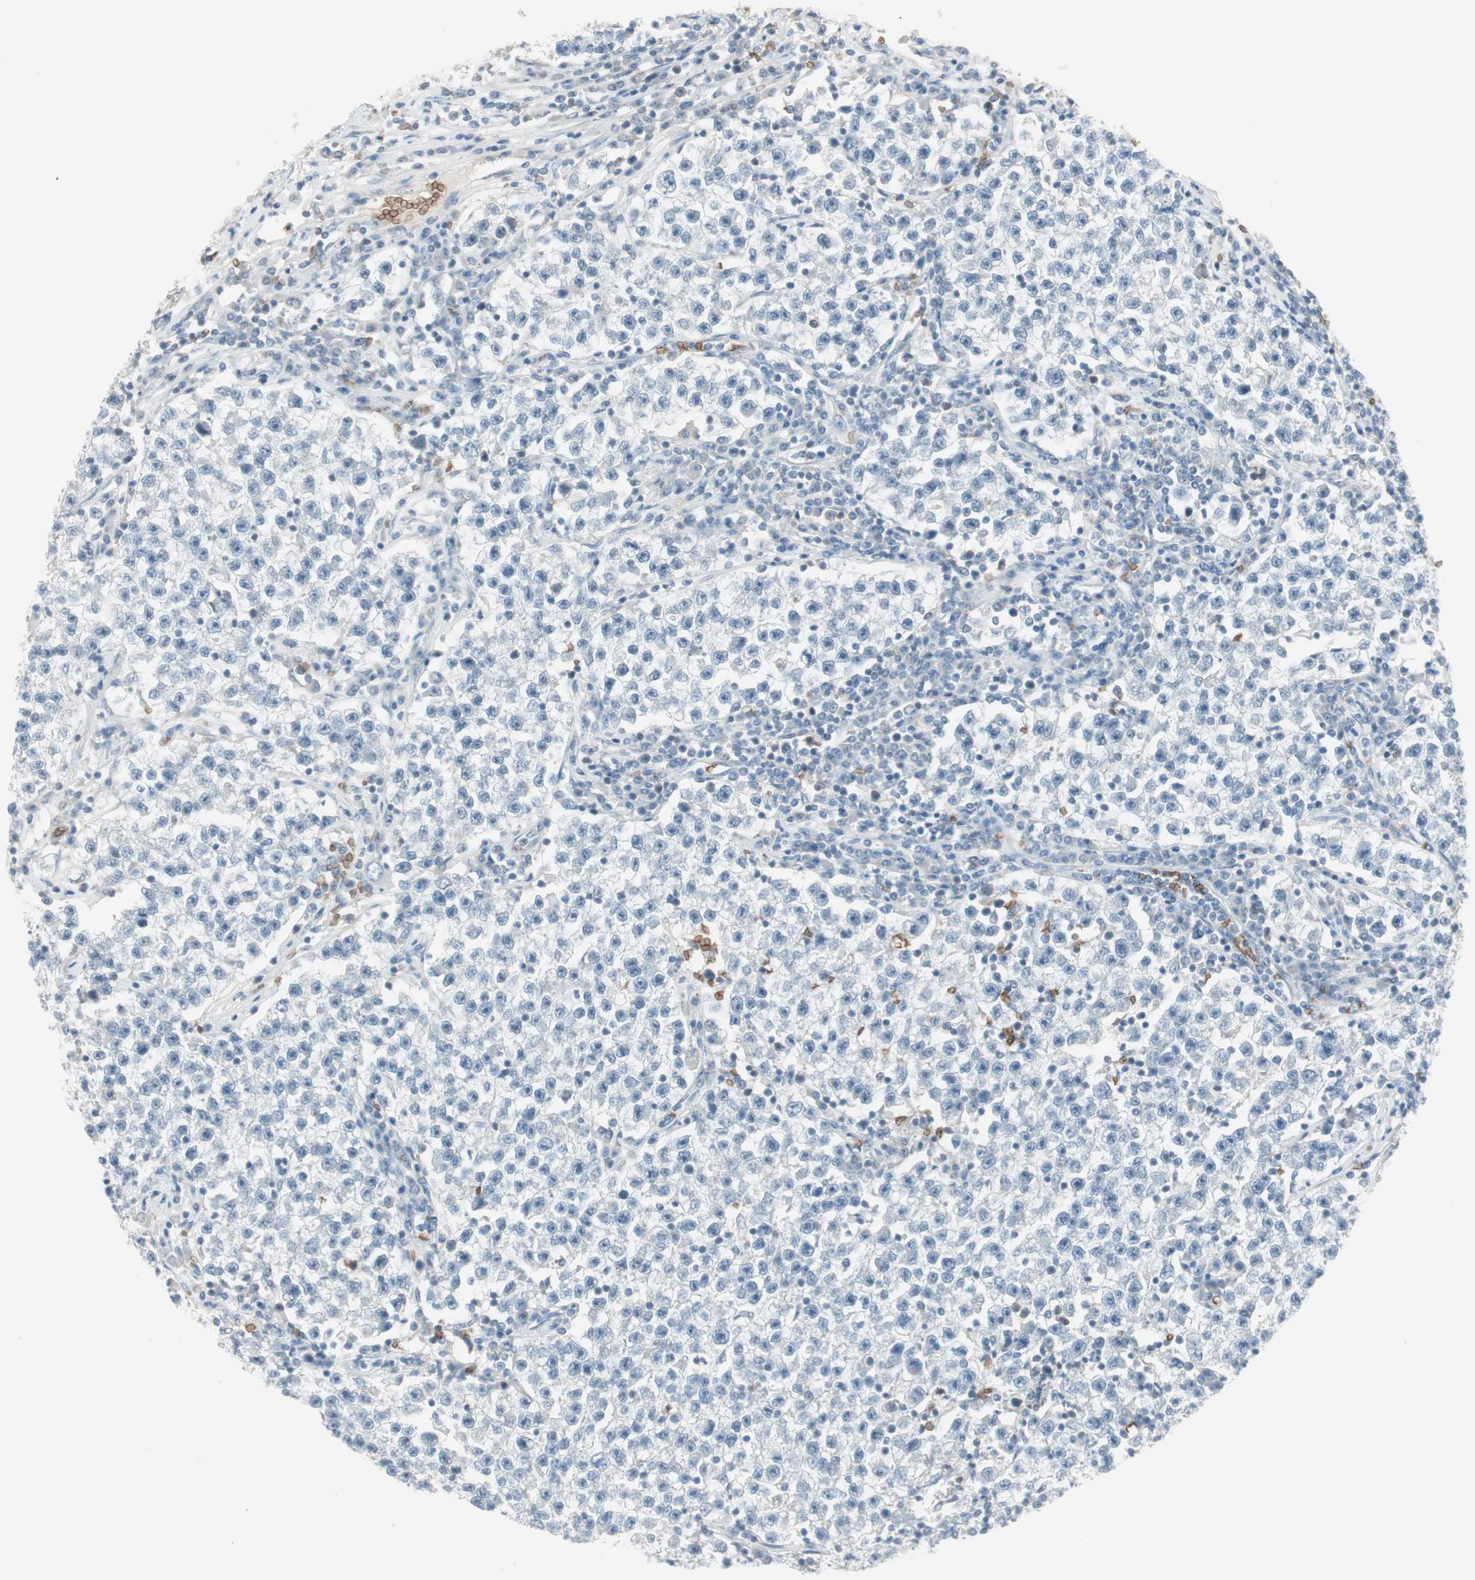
{"staining": {"intensity": "negative", "quantity": "none", "location": "none"}, "tissue": "testis cancer", "cell_type": "Tumor cells", "image_type": "cancer", "snomed": [{"axis": "morphology", "description": "Seminoma, NOS"}, {"axis": "topography", "description": "Testis"}], "caption": "Immunohistochemistry (IHC) of seminoma (testis) demonstrates no expression in tumor cells.", "gene": "MAP4K1", "patient": {"sex": "male", "age": 22}}